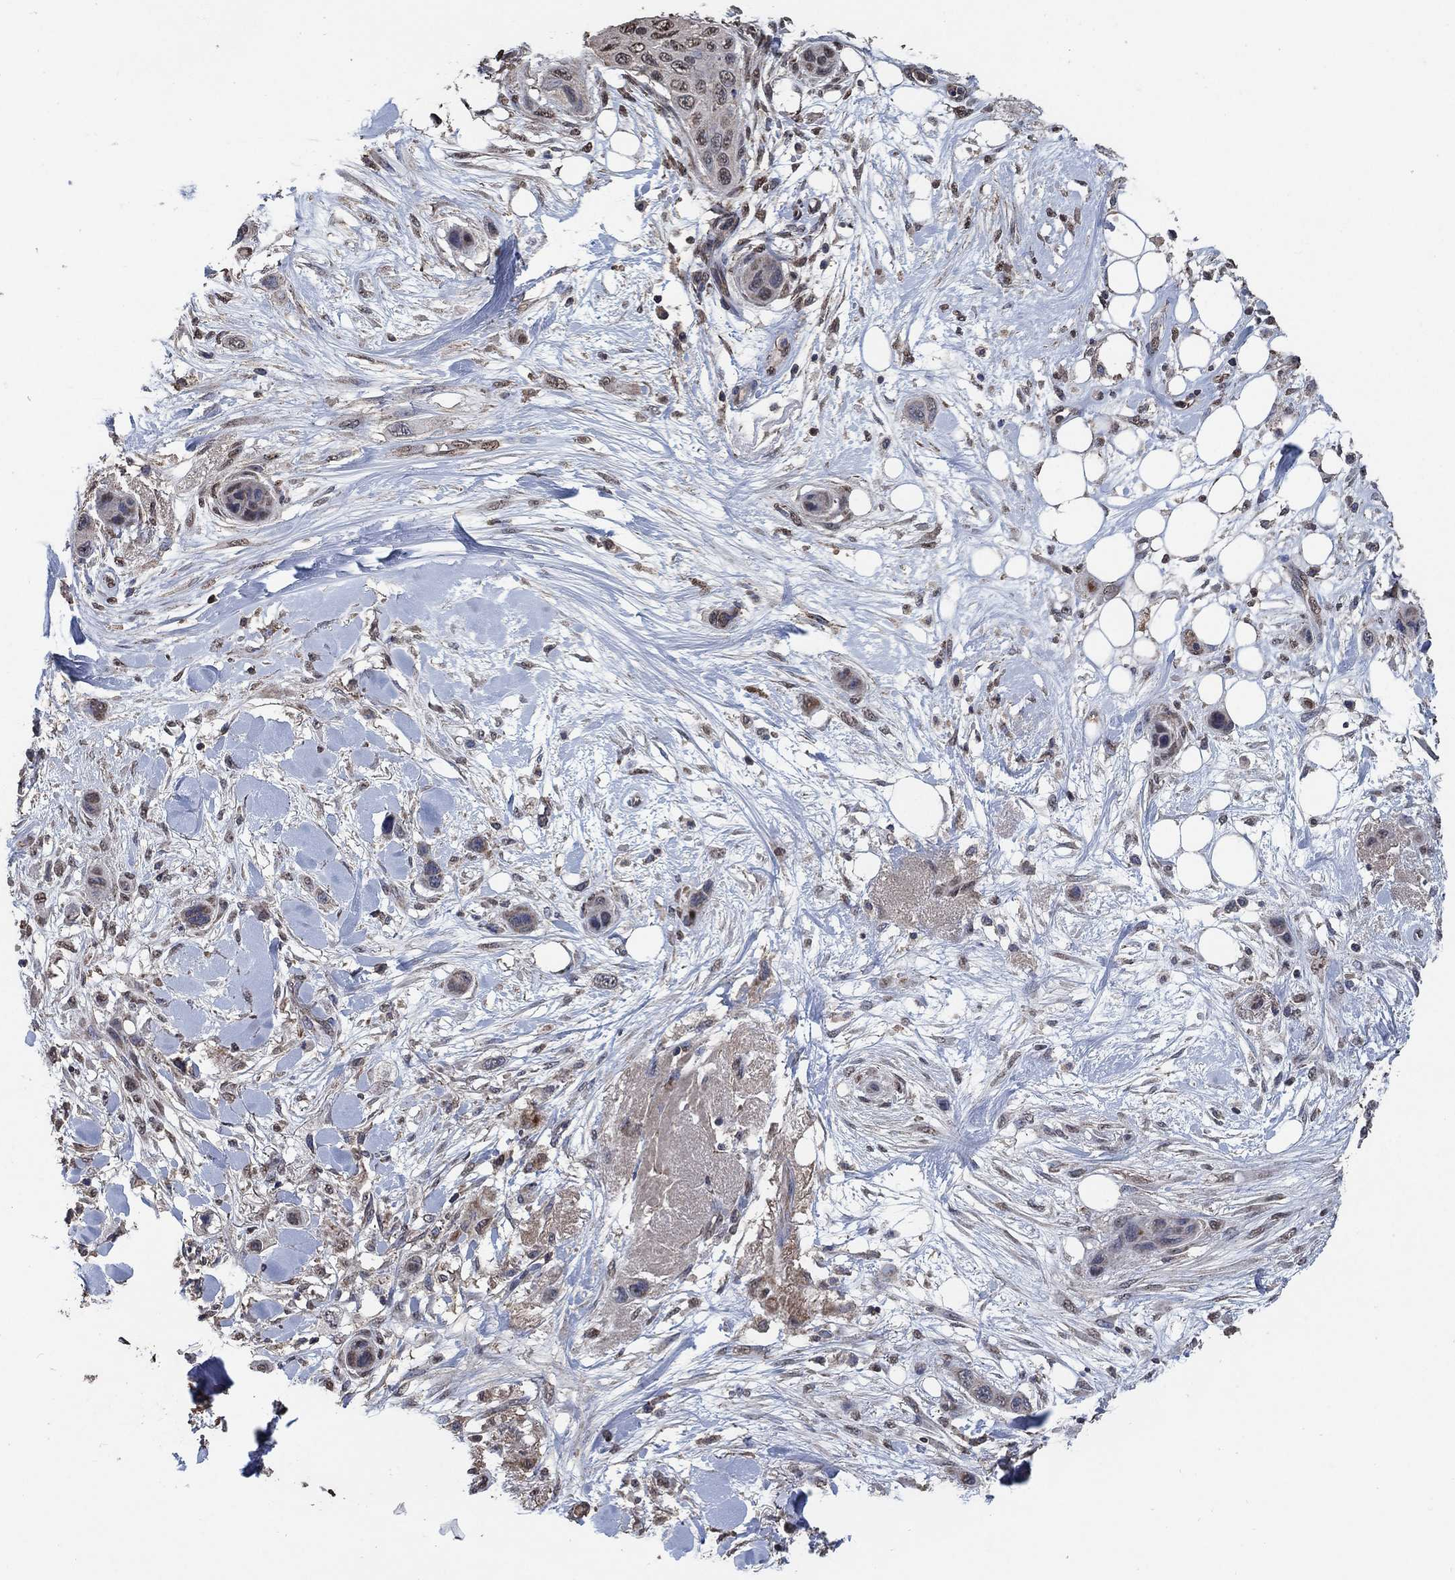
{"staining": {"intensity": "weak", "quantity": "25%-75%", "location": "cytoplasmic/membranous"}, "tissue": "skin cancer", "cell_type": "Tumor cells", "image_type": "cancer", "snomed": [{"axis": "morphology", "description": "Squamous cell carcinoma, NOS"}, {"axis": "topography", "description": "Skin"}], "caption": "Tumor cells display weak cytoplasmic/membranous staining in about 25%-75% of cells in skin cancer.", "gene": "MRPS24", "patient": {"sex": "male", "age": 79}}